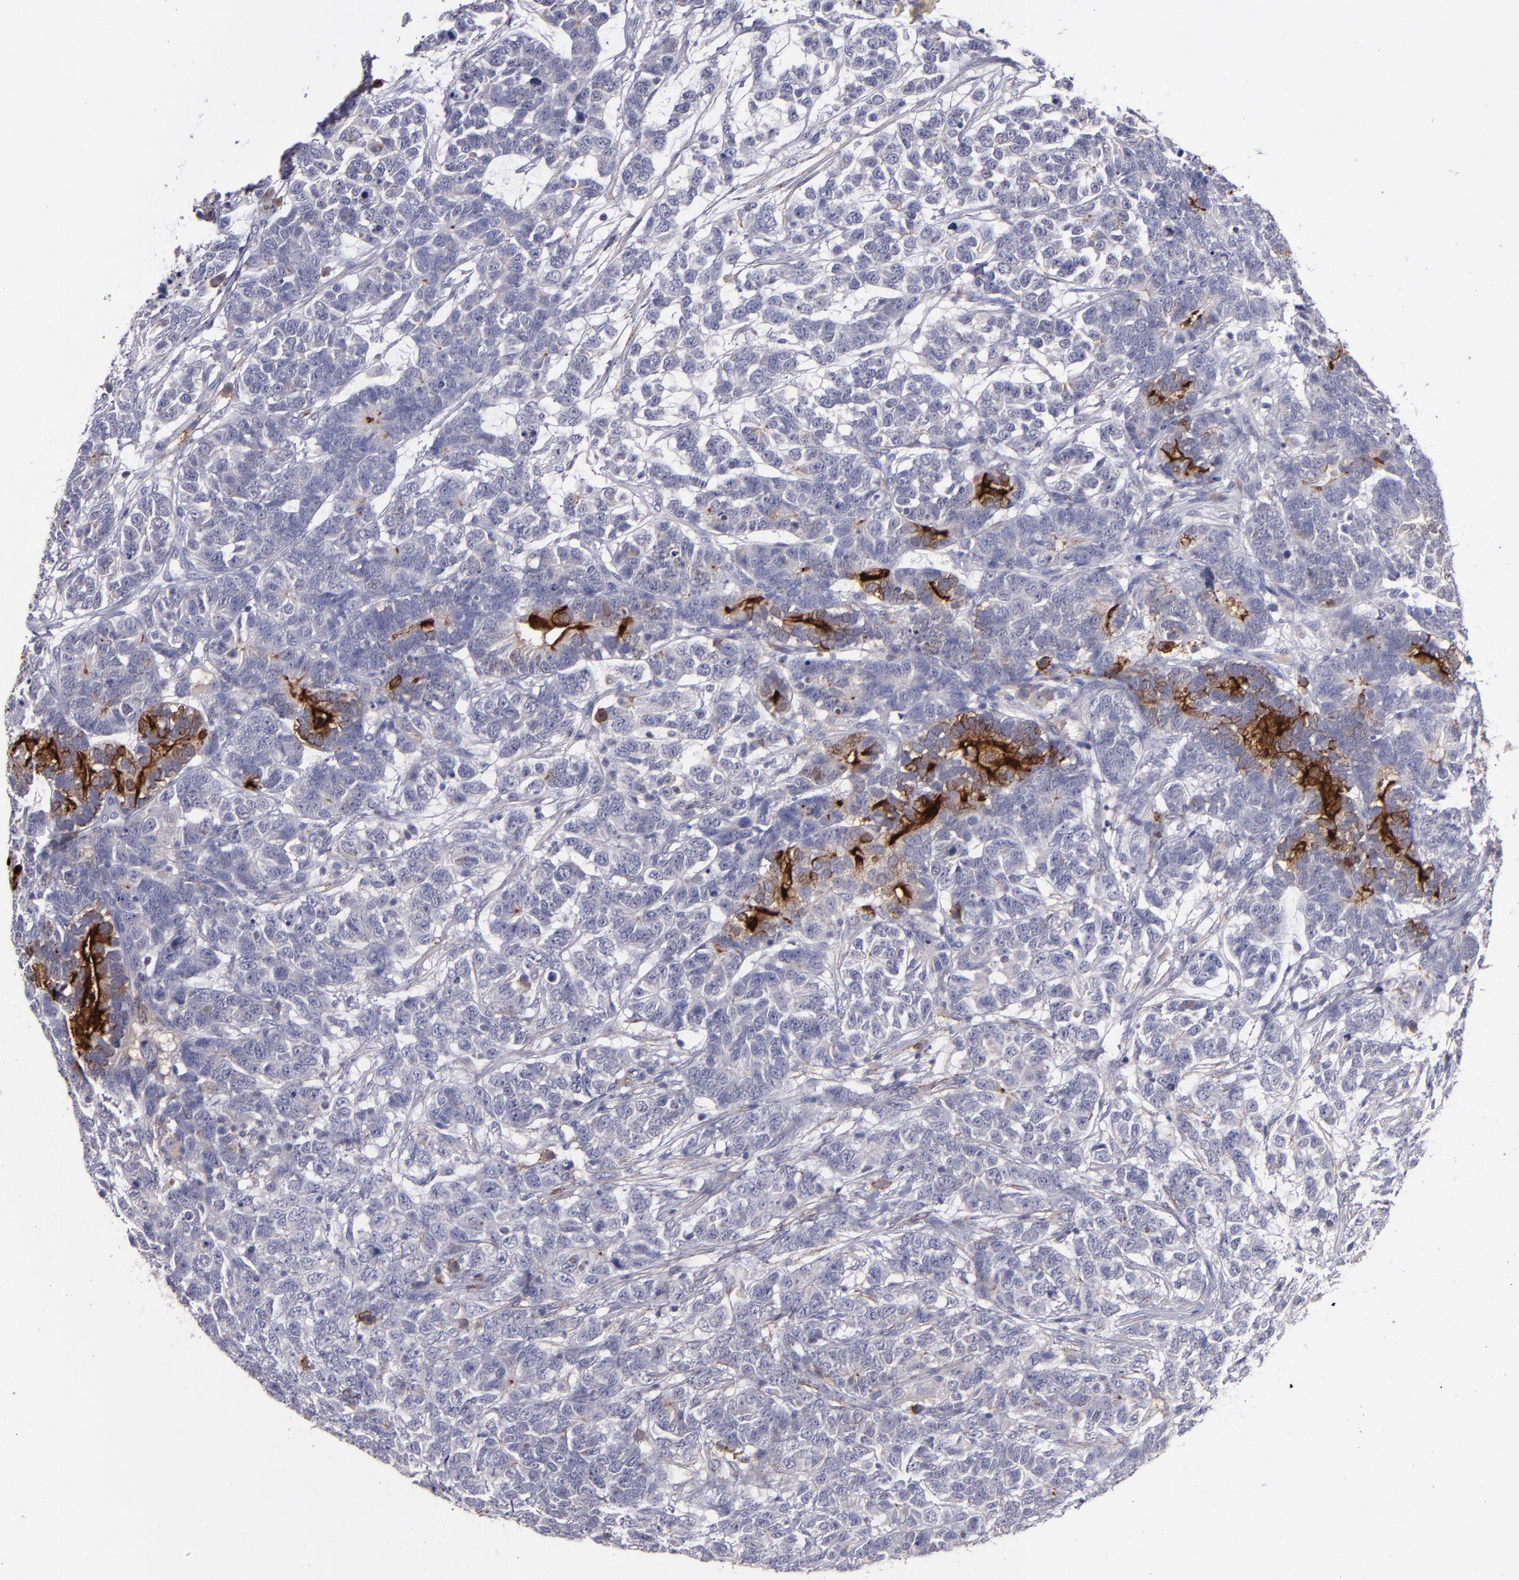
{"staining": {"intensity": "moderate", "quantity": "<25%", "location": "cytoplasmic/membranous"}, "tissue": "testis cancer", "cell_type": "Tumor cells", "image_type": "cancer", "snomed": [{"axis": "morphology", "description": "Carcinoma, Embryonal, NOS"}, {"axis": "topography", "description": "Testis"}], "caption": "A low amount of moderate cytoplasmic/membranous staining is identified in approximately <25% of tumor cells in testis cancer tissue.", "gene": "MFGE8", "patient": {"sex": "male", "age": 26}}